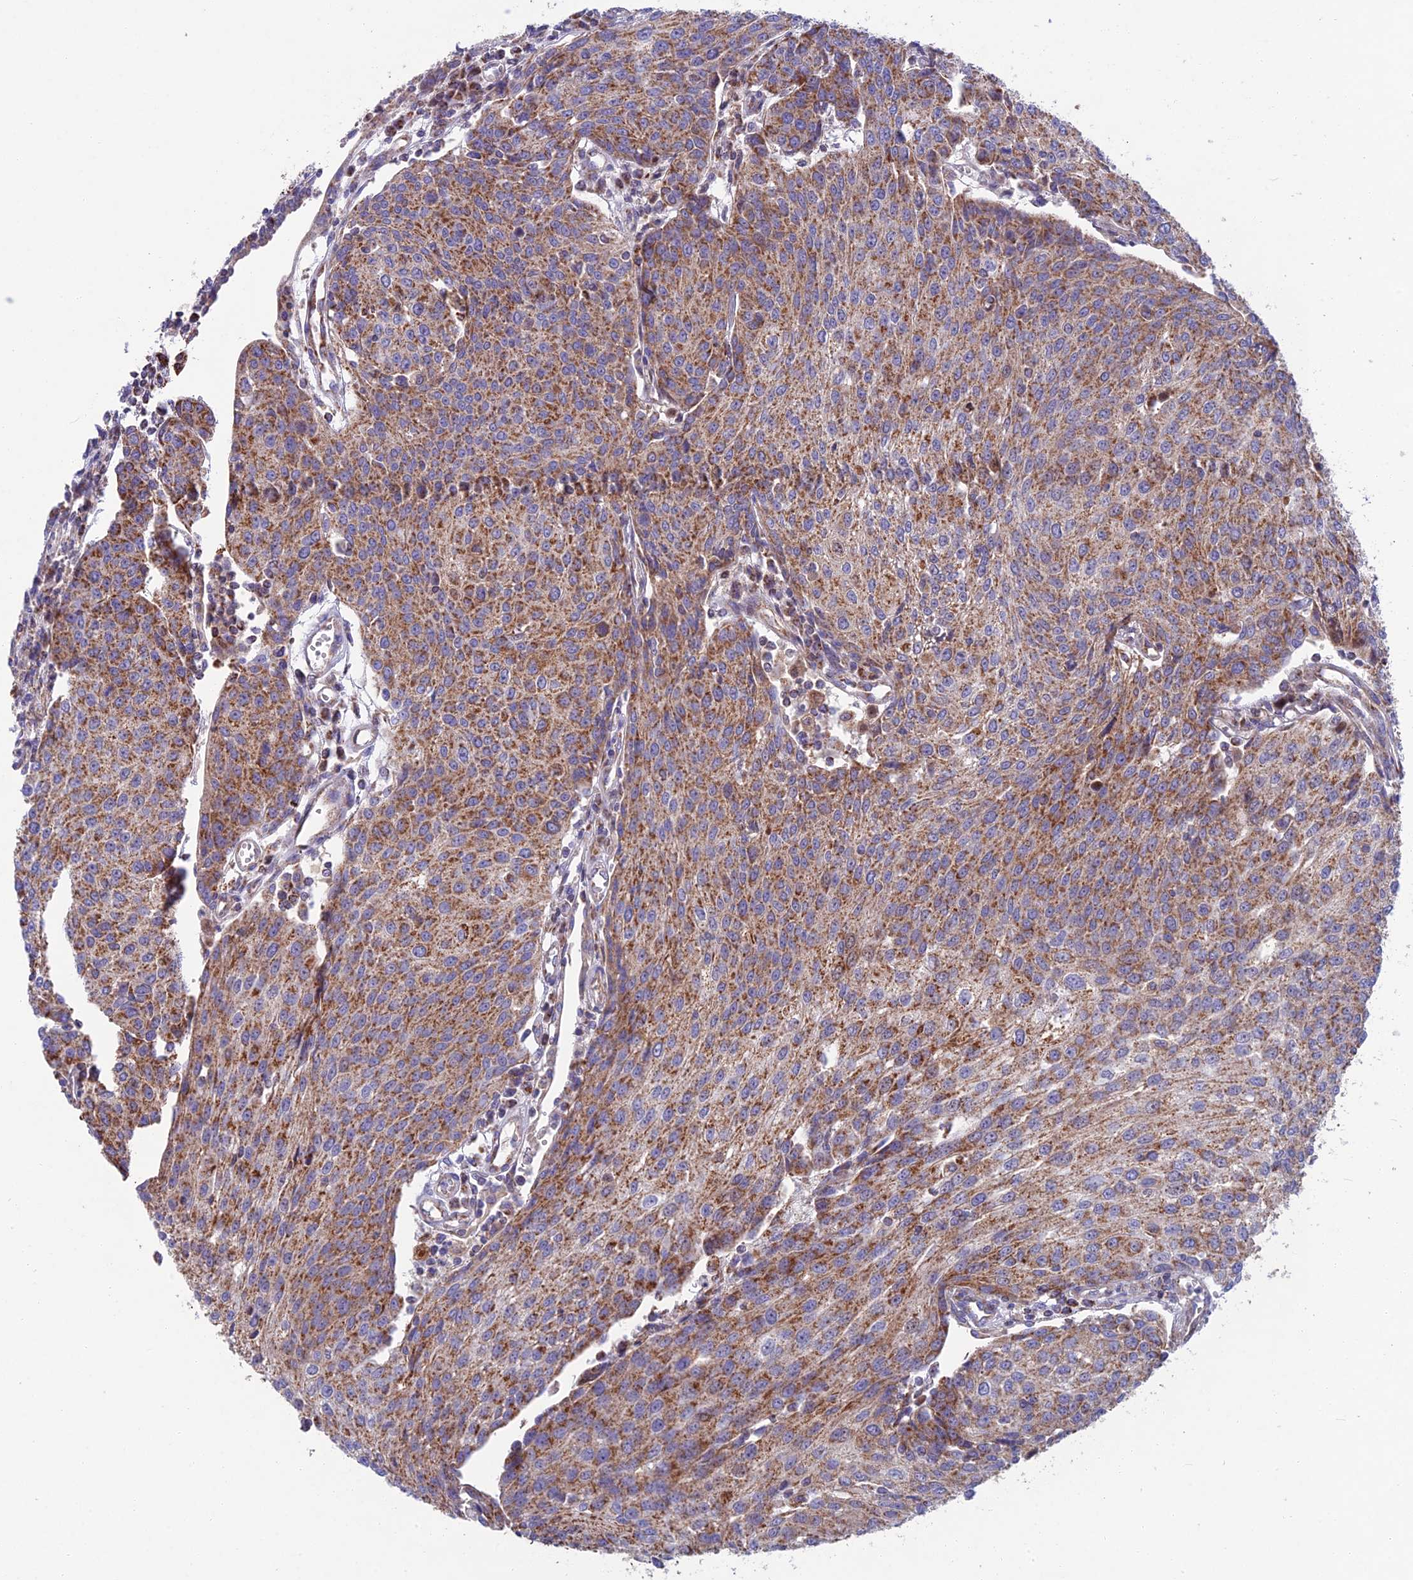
{"staining": {"intensity": "moderate", "quantity": ">75%", "location": "cytoplasmic/membranous"}, "tissue": "urothelial cancer", "cell_type": "Tumor cells", "image_type": "cancer", "snomed": [{"axis": "morphology", "description": "Urothelial carcinoma, High grade"}, {"axis": "topography", "description": "Urinary bladder"}], "caption": "Urothelial cancer was stained to show a protein in brown. There is medium levels of moderate cytoplasmic/membranous staining in about >75% of tumor cells.", "gene": "CS", "patient": {"sex": "female", "age": 85}}